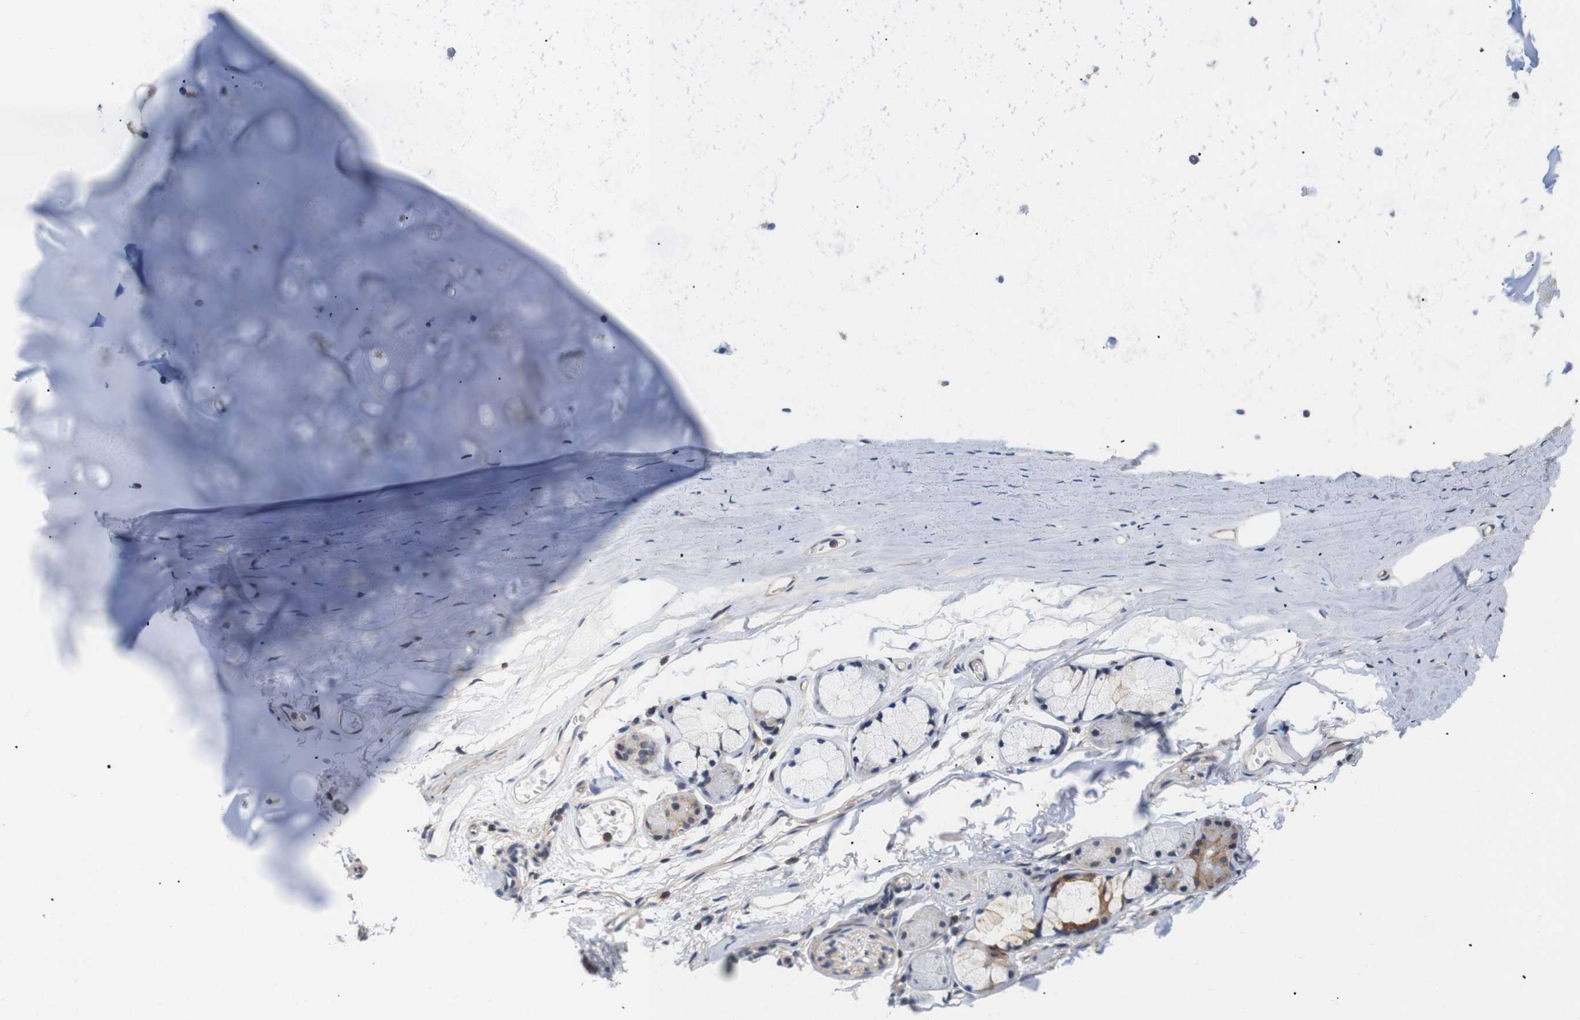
{"staining": {"intensity": "negative", "quantity": "none", "location": "none"}, "tissue": "adipose tissue", "cell_type": "Adipocytes", "image_type": "normal", "snomed": [{"axis": "morphology", "description": "Normal tissue, NOS"}, {"axis": "topography", "description": "Cartilage tissue"}, {"axis": "topography", "description": "Bronchus"}], "caption": "DAB (3,3'-diaminobenzidine) immunohistochemical staining of benign human adipose tissue shows no significant staining in adipocytes.", "gene": "BRWD3", "patient": {"sex": "female", "age": 73}}